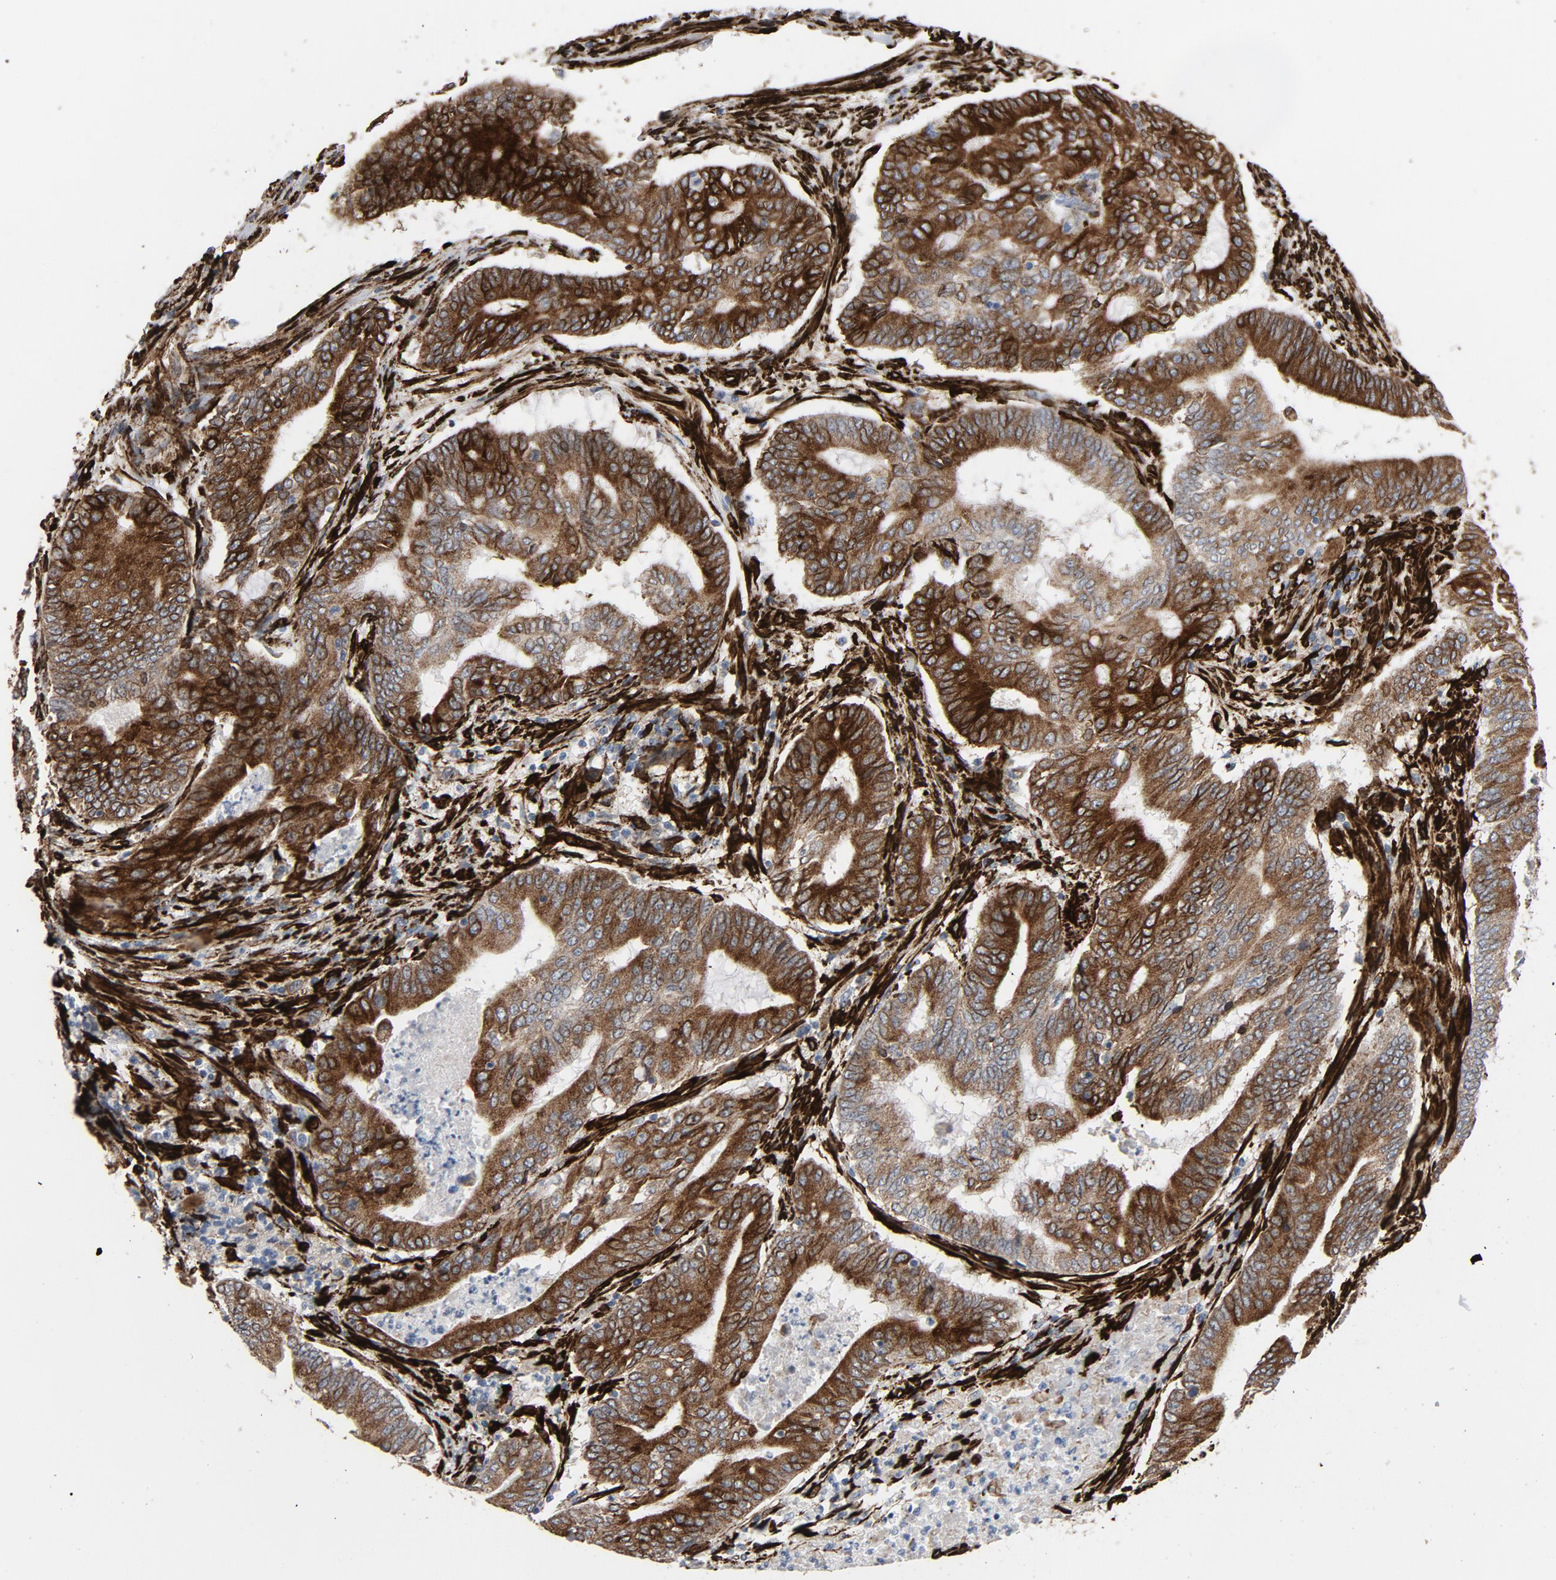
{"staining": {"intensity": "strong", "quantity": ">75%", "location": "cytoplasmic/membranous"}, "tissue": "endometrial cancer", "cell_type": "Tumor cells", "image_type": "cancer", "snomed": [{"axis": "morphology", "description": "Adenocarcinoma, NOS"}, {"axis": "topography", "description": "Endometrium"}], "caption": "DAB (3,3'-diaminobenzidine) immunohistochemical staining of human endometrial cancer exhibits strong cytoplasmic/membranous protein staining in about >75% of tumor cells.", "gene": "SERPINH1", "patient": {"sex": "female", "age": 42}}